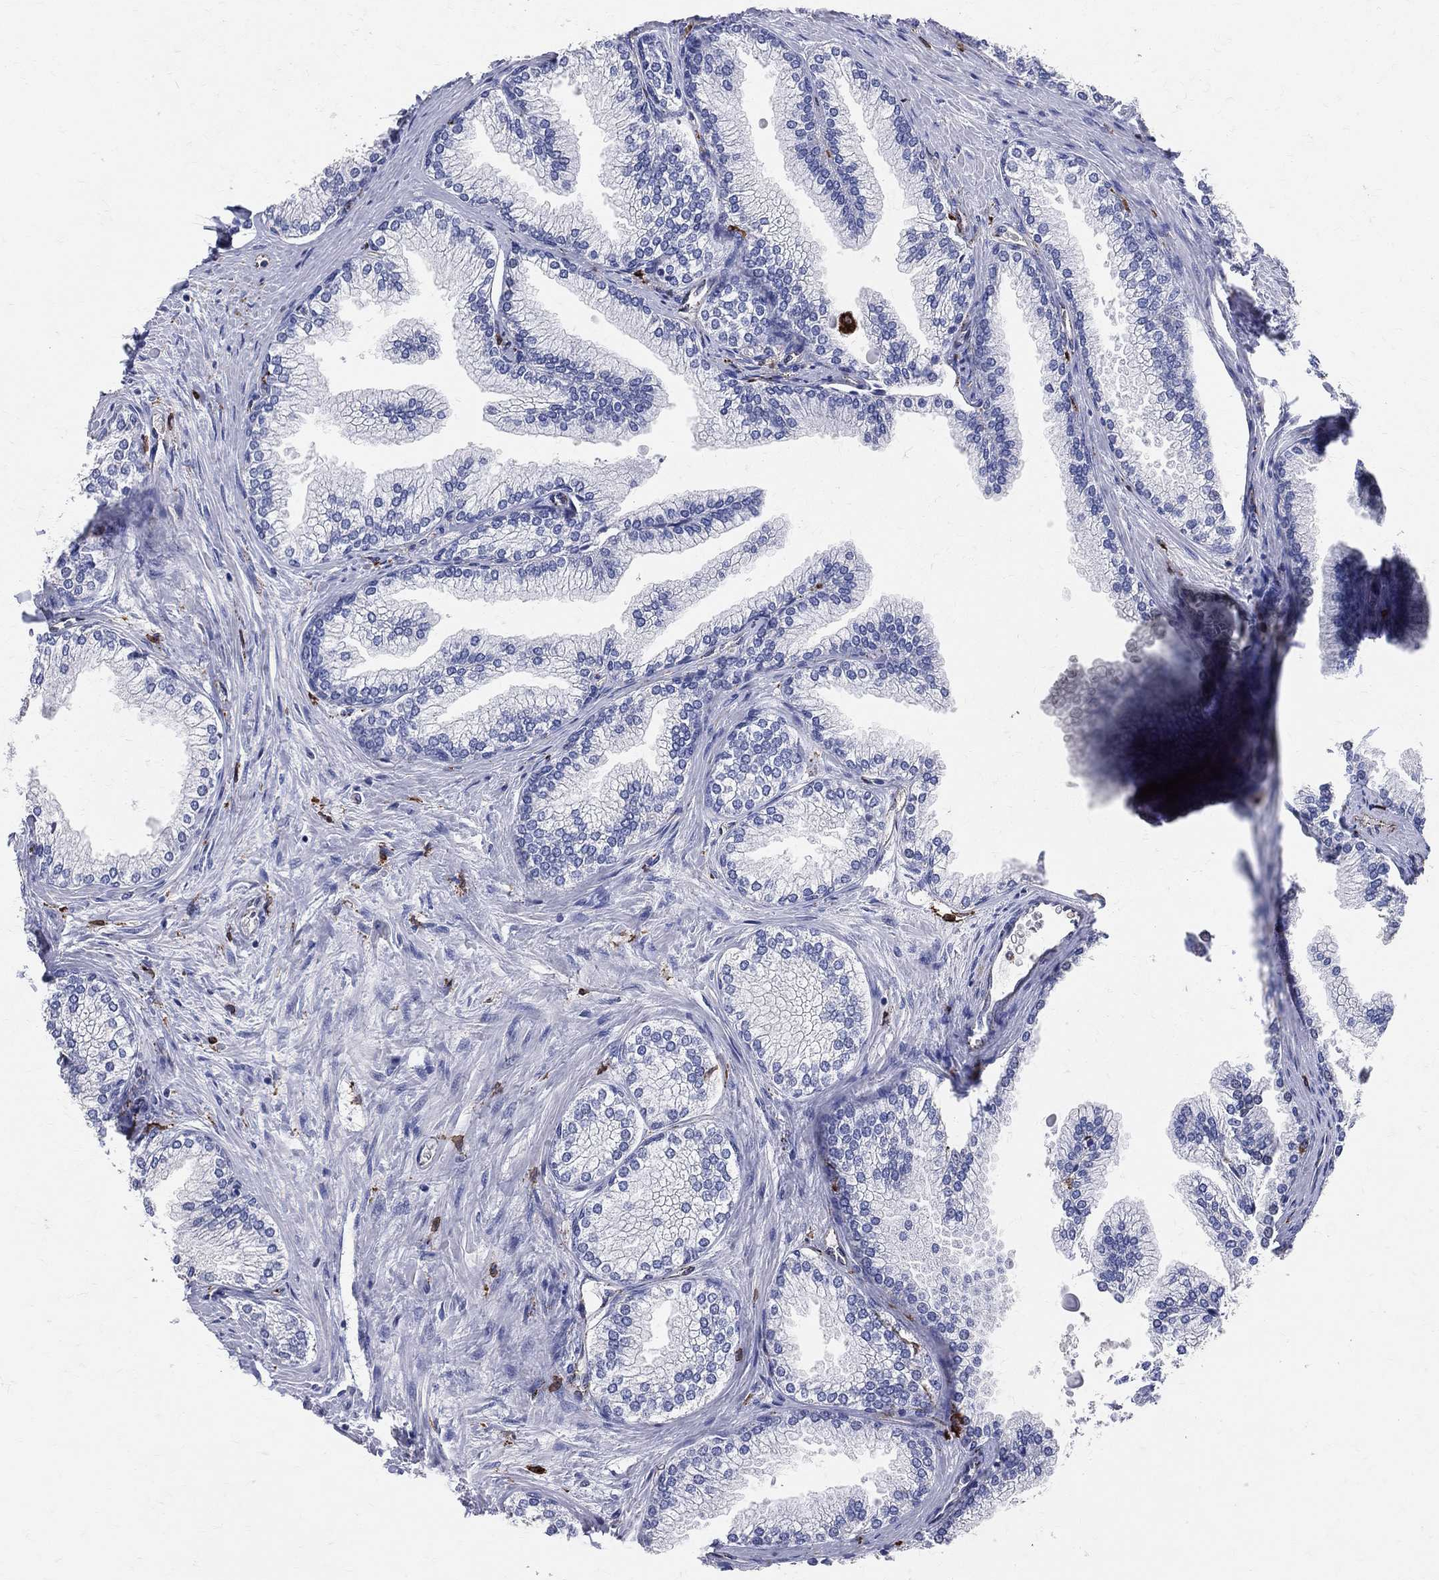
{"staining": {"intensity": "moderate", "quantity": "<25%", "location": "cytoplasmic/membranous"}, "tissue": "prostate", "cell_type": "Glandular cells", "image_type": "normal", "snomed": [{"axis": "morphology", "description": "Normal tissue, NOS"}, {"axis": "topography", "description": "Prostate"}], "caption": "IHC of normal human prostate shows low levels of moderate cytoplasmic/membranous positivity in about <25% of glandular cells. (DAB = brown stain, brightfield microscopy at high magnification).", "gene": "CD74", "patient": {"sex": "male", "age": 72}}